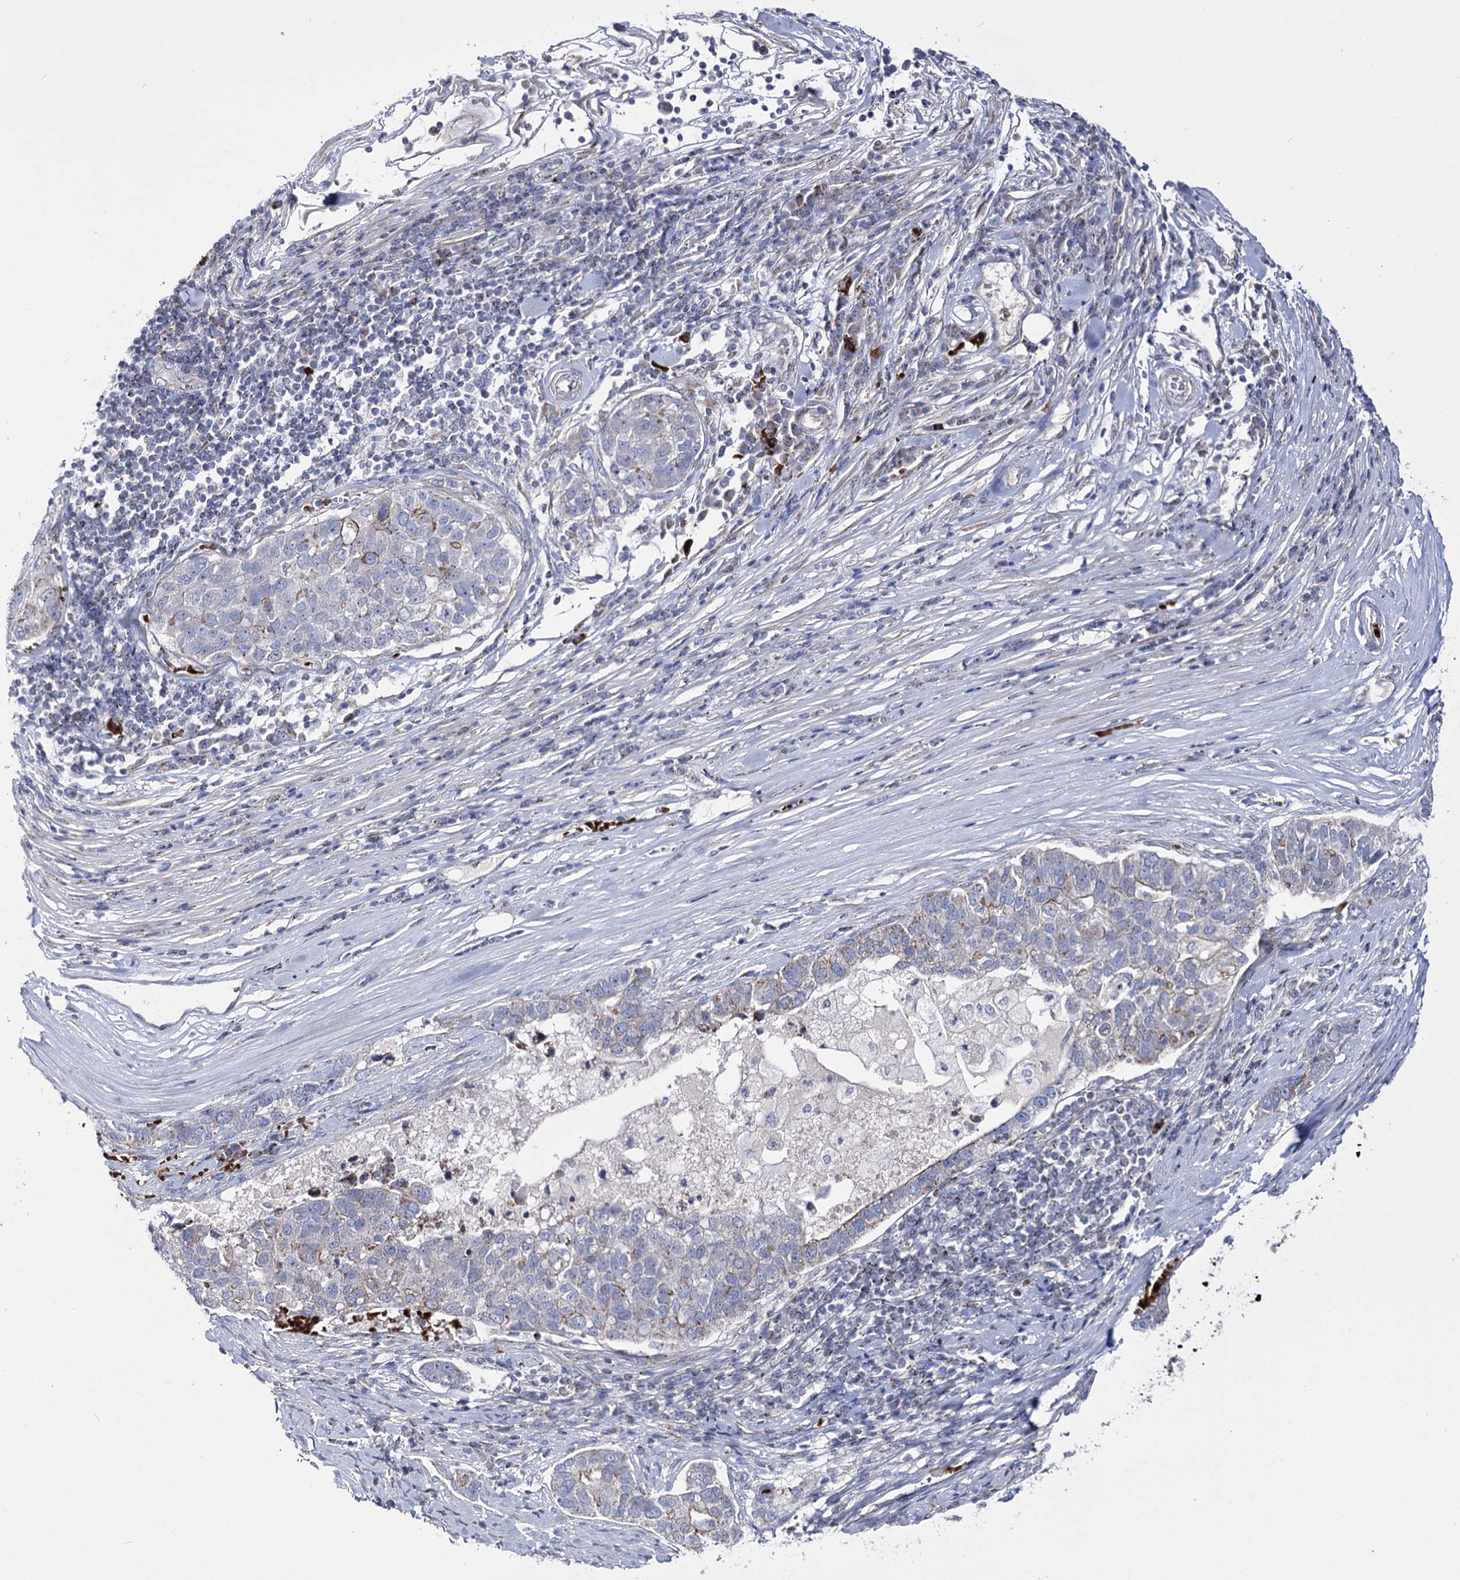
{"staining": {"intensity": "negative", "quantity": "none", "location": "none"}, "tissue": "pancreatic cancer", "cell_type": "Tumor cells", "image_type": "cancer", "snomed": [{"axis": "morphology", "description": "Adenocarcinoma, NOS"}, {"axis": "topography", "description": "Pancreas"}], "caption": "This histopathology image is of pancreatic cancer (adenocarcinoma) stained with immunohistochemistry to label a protein in brown with the nuclei are counter-stained blue. There is no expression in tumor cells. Brightfield microscopy of immunohistochemistry stained with DAB (3,3'-diaminobenzidine) (brown) and hematoxylin (blue), captured at high magnification.", "gene": "OSBPL5", "patient": {"sex": "female", "age": 61}}